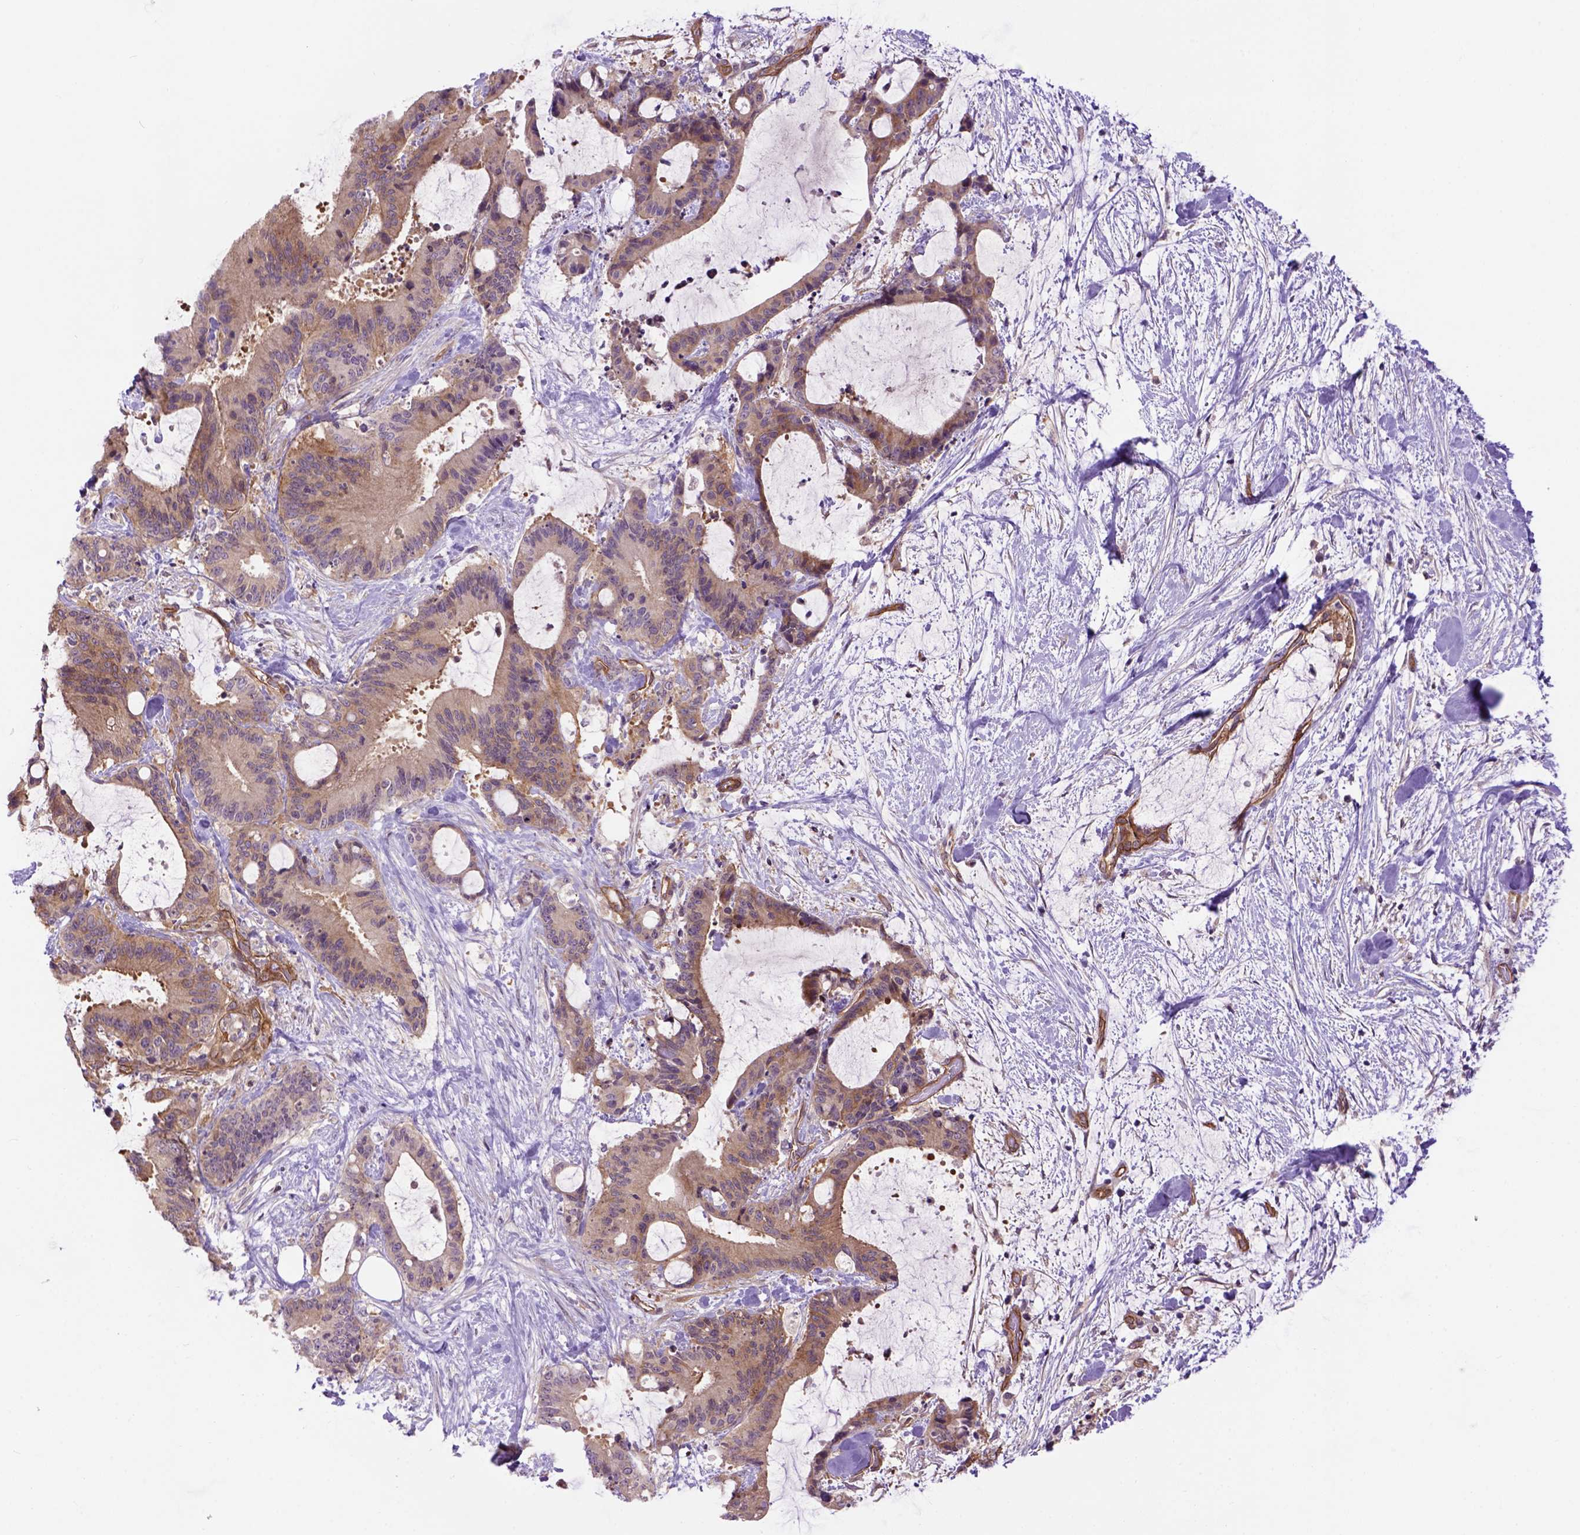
{"staining": {"intensity": "moderate", "quantity": ">75%", "location": "cytoplasmic/membranous"}, "tissue": "liver cancer", "cell_type": "Tumor cells", "image_type": "cancer", "snomed": [{"axis": "morphology", "description": "Cholangiocarcinoma"}, {"axis": "topography", "description": "Liver"}], "caption": "Human cholangiocarcinoma (liver) stained with a protein marker reveals moderate staining in tumor cells.", "gene": "CASKIN2", "patient": {"sex": "female", "age": 73}}